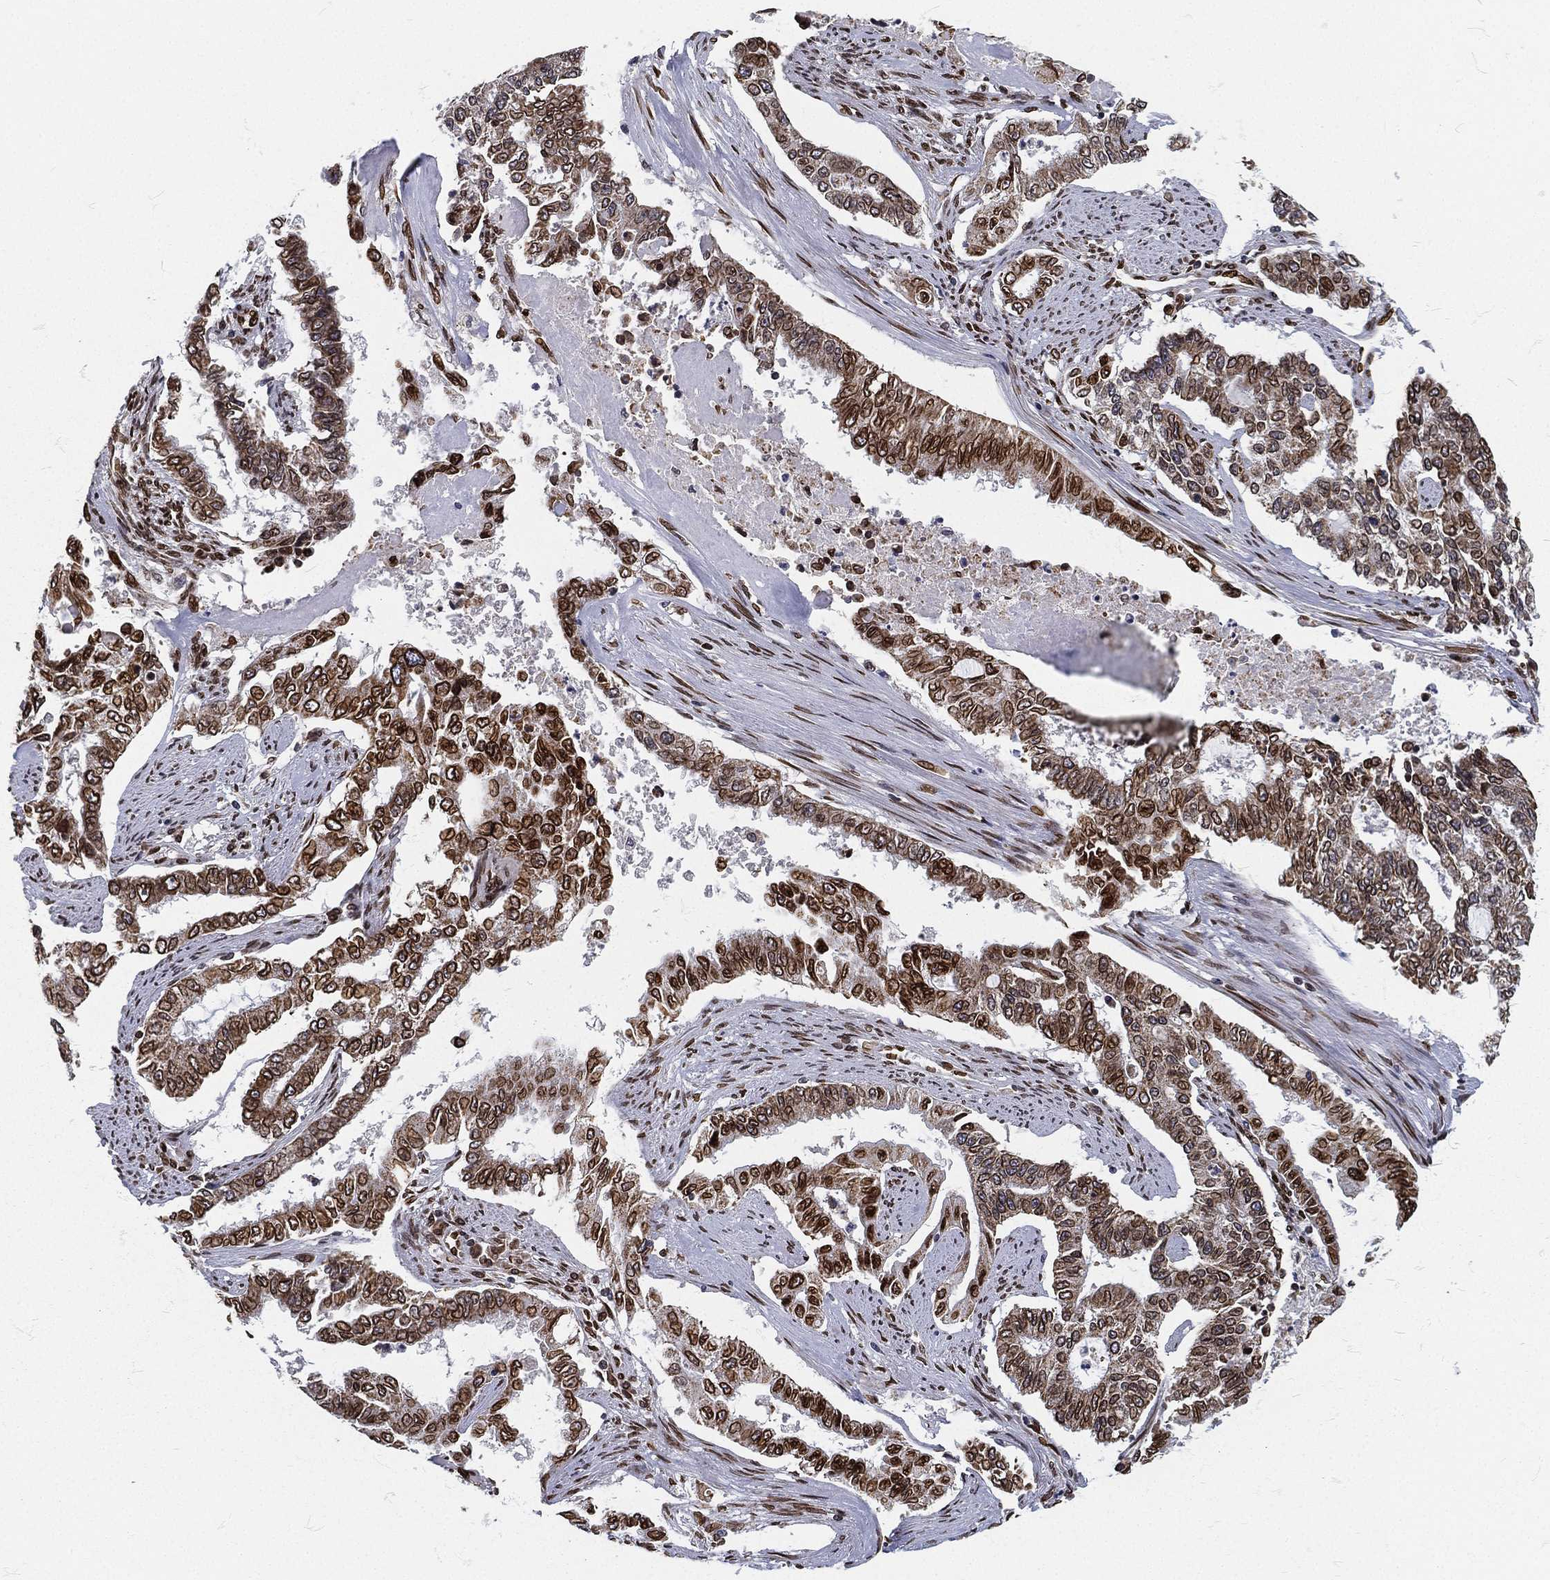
{"staining": {"intensity": "strong", "quantity": ">75%", "location": "cytoplasmic/membranous,nuclear"}, "tissue": "endometrial cancer", "cell_type": "Tumor cells", "image_type": "cancer", "snomed": [{"axis": "morphology", "description": "Adenocarcinoma, NOS"}, {"axis": "topography", "description": "Uterus"}], "caption": "Strong cytoplasmic/membranous and nuclear expression is identified in about >75% of tumor cells in endometrial cancer.", "gene": "PALB2", "patient": {"sex": "female", "age": 59}}